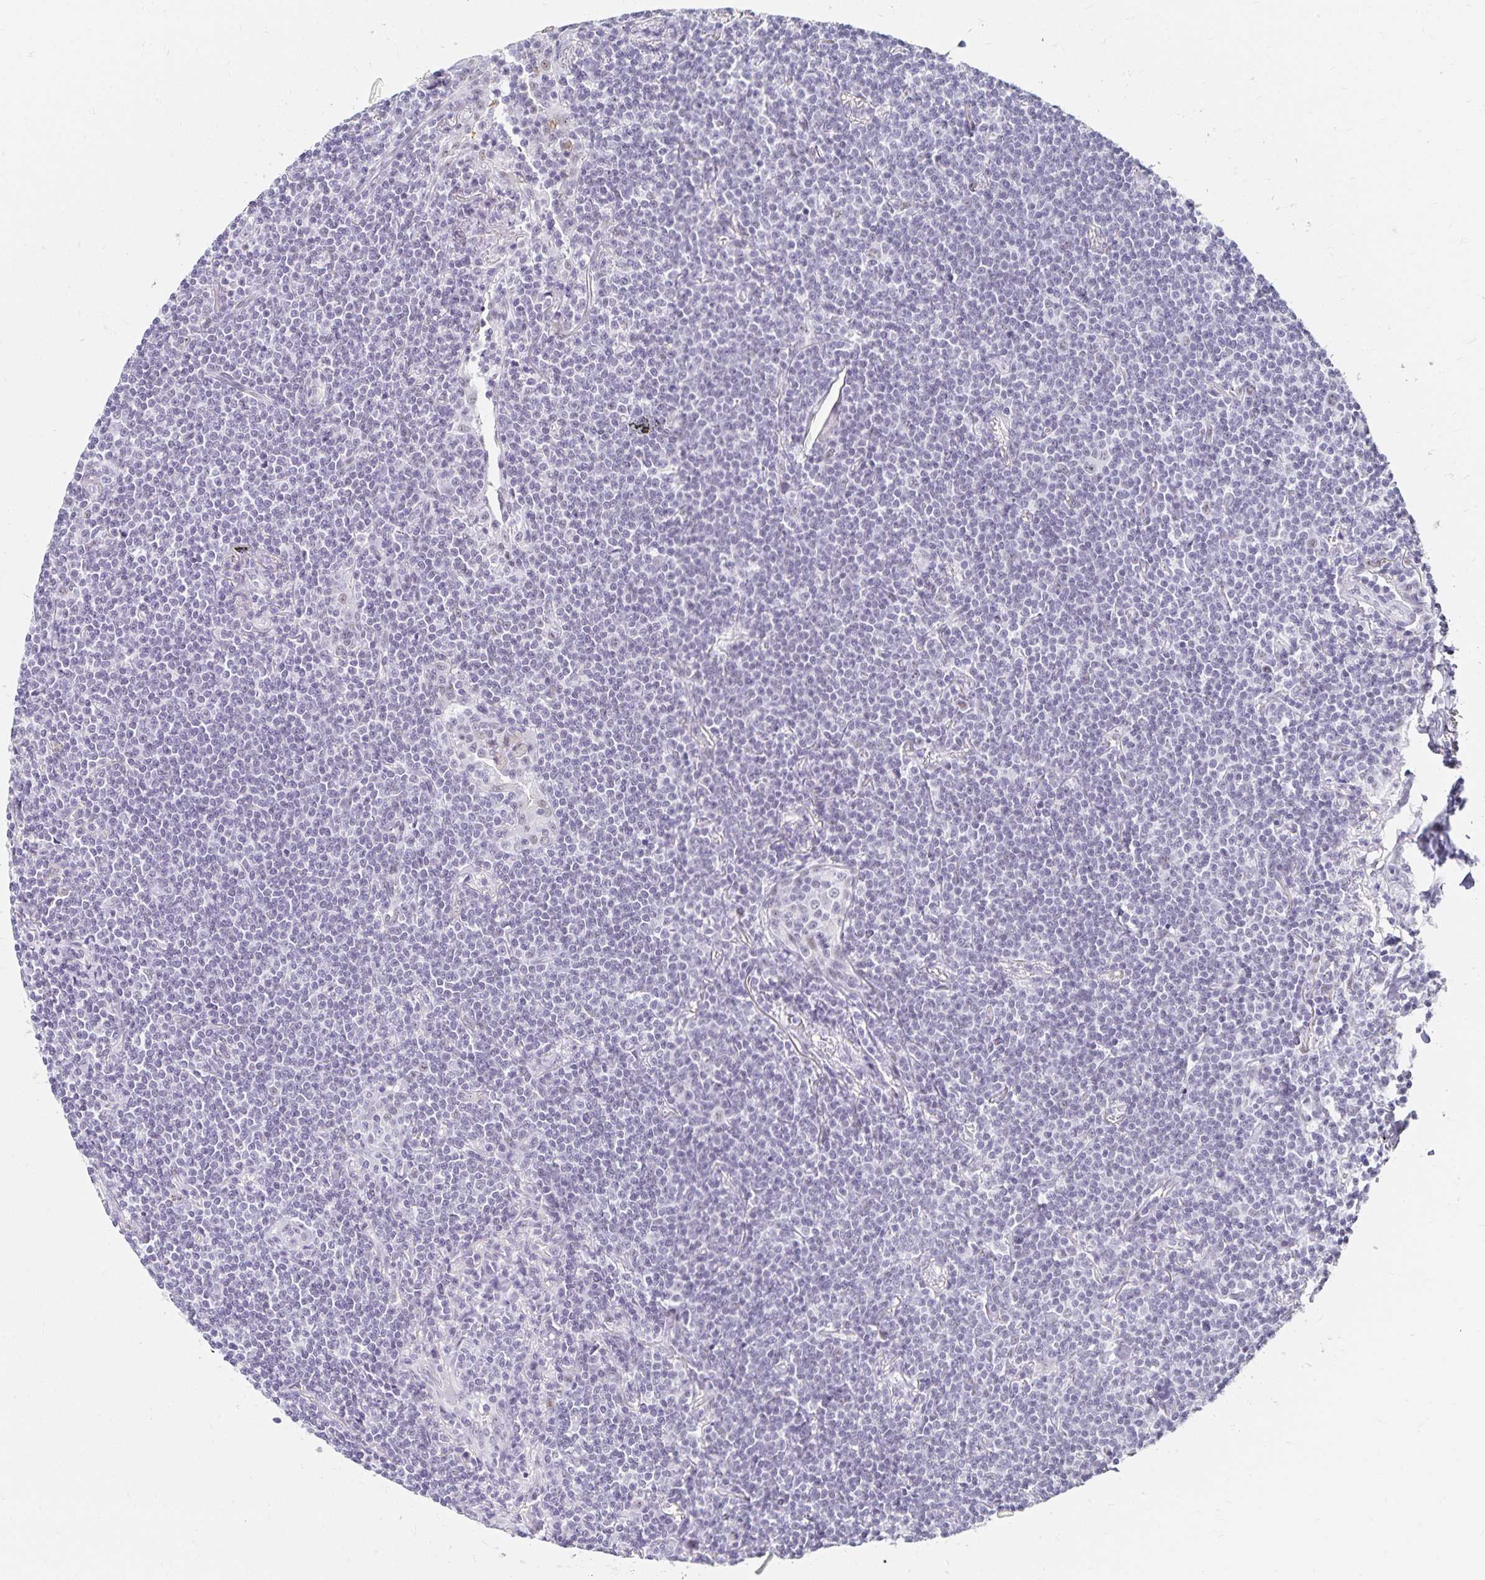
{"staining": {"intensity": "negative", "quantity": "none", "location": "none"}, "tissue": "lymphoma", "cell_type": "Tumor cells", "image_type": "cancer", "snomed": [{"axis": "morphology", "description": "Malignant lymphoma, non-Hodgkin's type, Low grade"}, {"axis": "topography", "description": "Lung"}], "caption": "Immunohistochemistry micrograph of malignant lymphoma, non-Hodgkin's type (low-grade) stained for a protein (brown), which demonstrates no expression in tumor cells.", "gene": "C20orf85", "patient": {"sex": "female", "age": 71}}